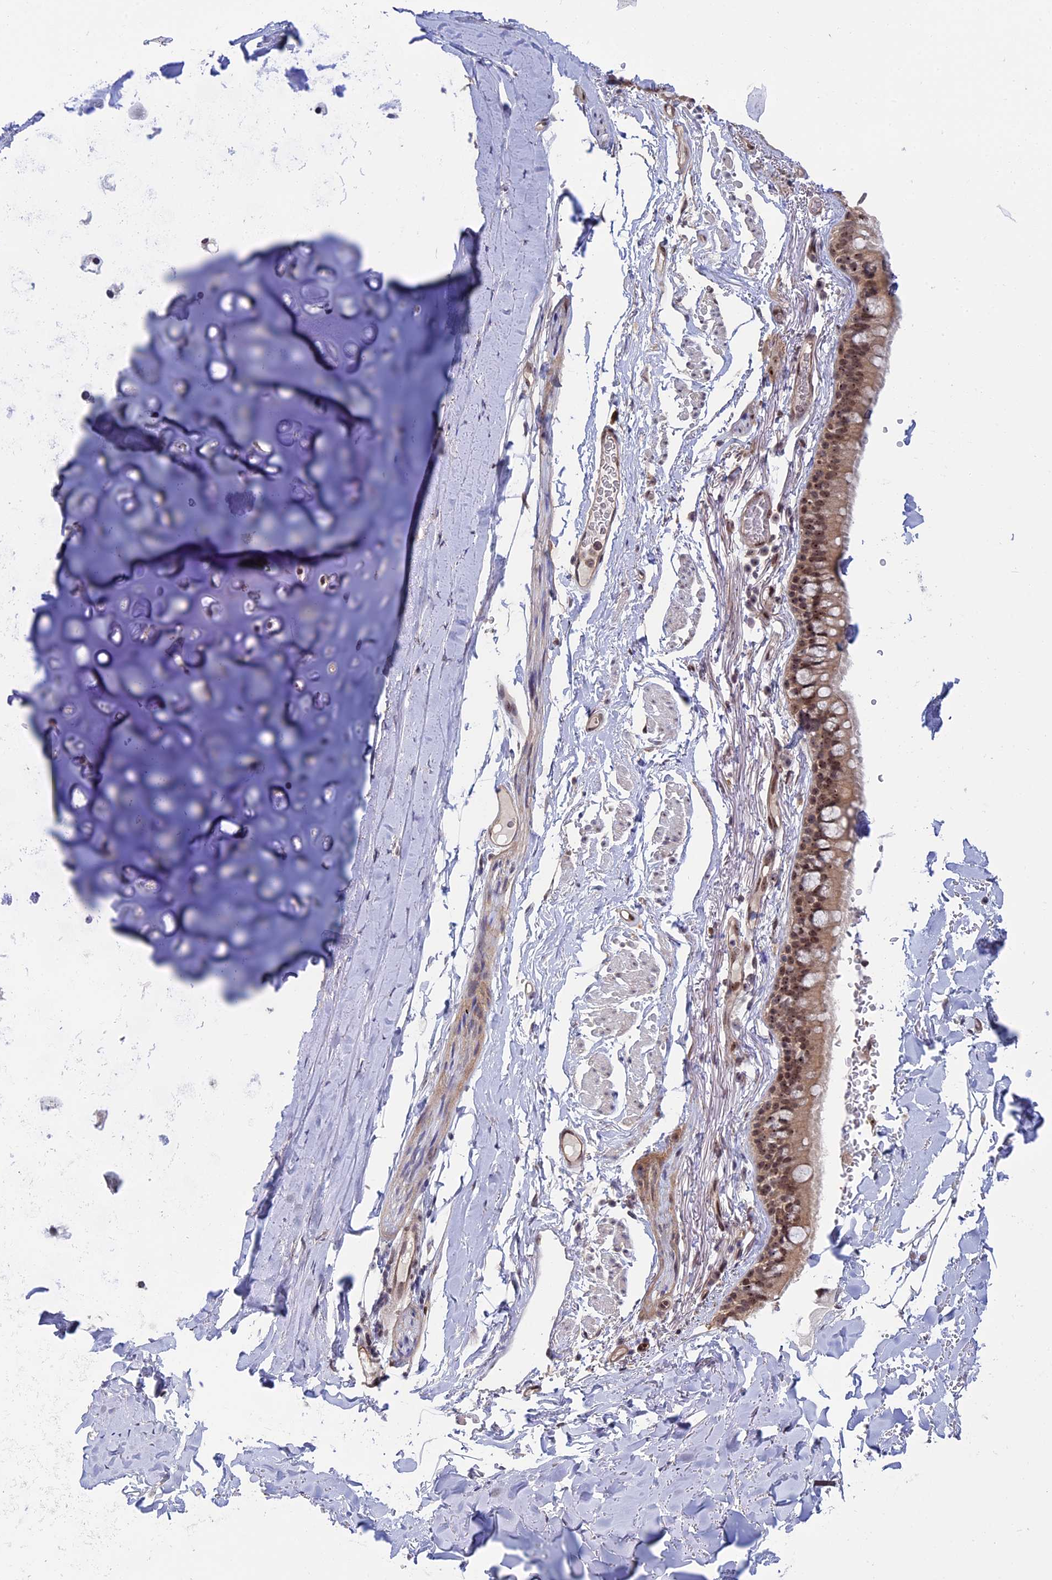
{"staining": {"intensity": "negative", "quantity": "none", "location": "none"}, "tissue": "adipose tissue", "cell_type": "Adipocytes", "image_type": "normal", "snomed": [{"axis": "morphology", "description": "Normal tissue, NOS"}, {"axis": "topography", "description": "Lymph node"}, {"axis": "topography", "description": "Bronchus"}], "caption": "Immunohistochemistry image of benign adipose tissue: adipose tissue stained with DAB (3,3'-diaminobenzidine) exhibits no significant protein staining in adipocytes.", "gene": "CCDC86", "patient": {"sex": "male", "age": 63}}